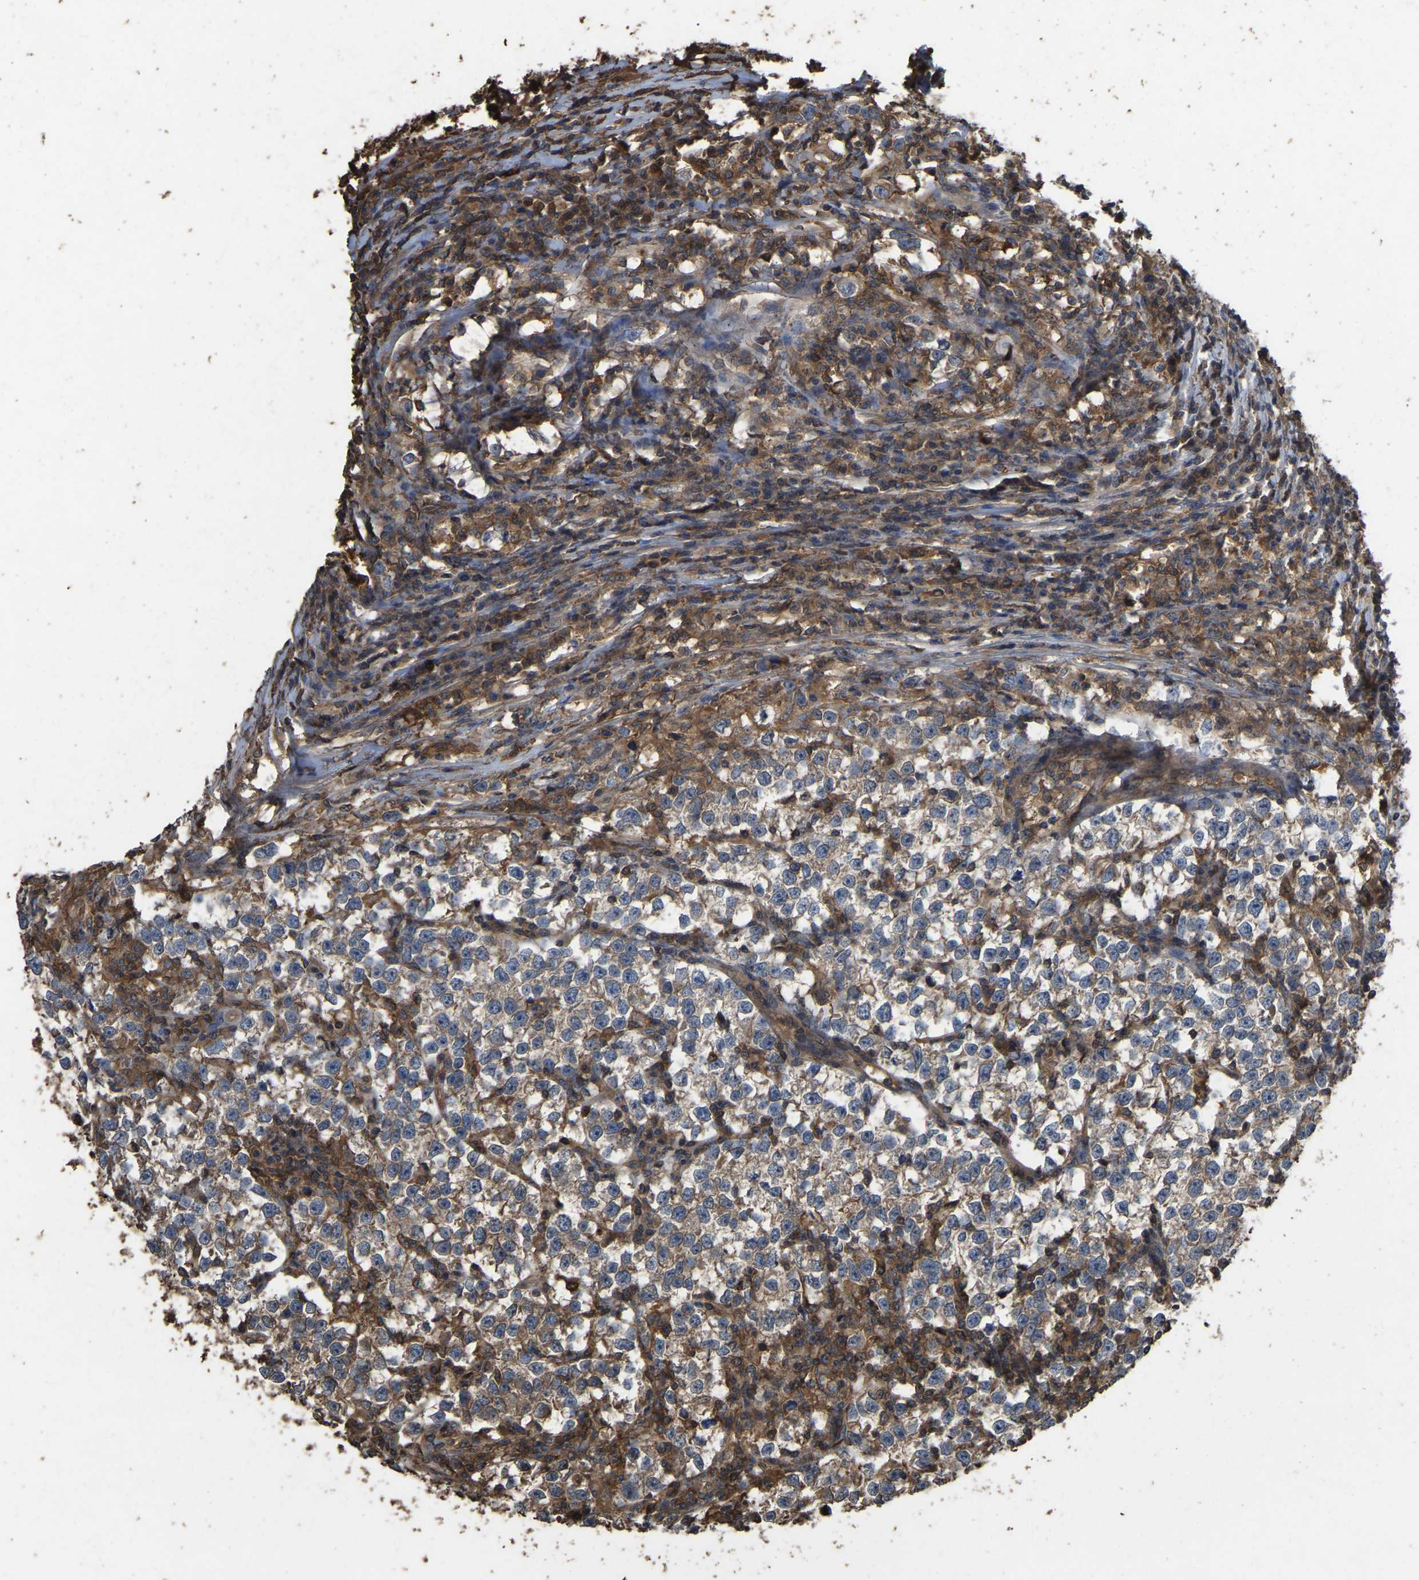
{"staining": {"intensity": "weak", "quantity": ">75%", "location": "cytoplasmic/membranous"}, "tissue": "testis cancer", "cell_type": "Tumor cells", "image_type": "cancer", "snomed": [{"axis": "morphology", "description": "Normal tissue, NOS"}, {"axis": "morphology", "description": "Seminoma, NOS"}, {"axis": "topography", "description": "Testis"}], "caption": "The immunohistochemical stain highlights weak cytoplasmic/membranous expression in tumor cells of seminoma (testis) tissue. Nuclei are stained in blue.", "gene": "FHIT", "patient": {"sex": "male", "age": 43}}